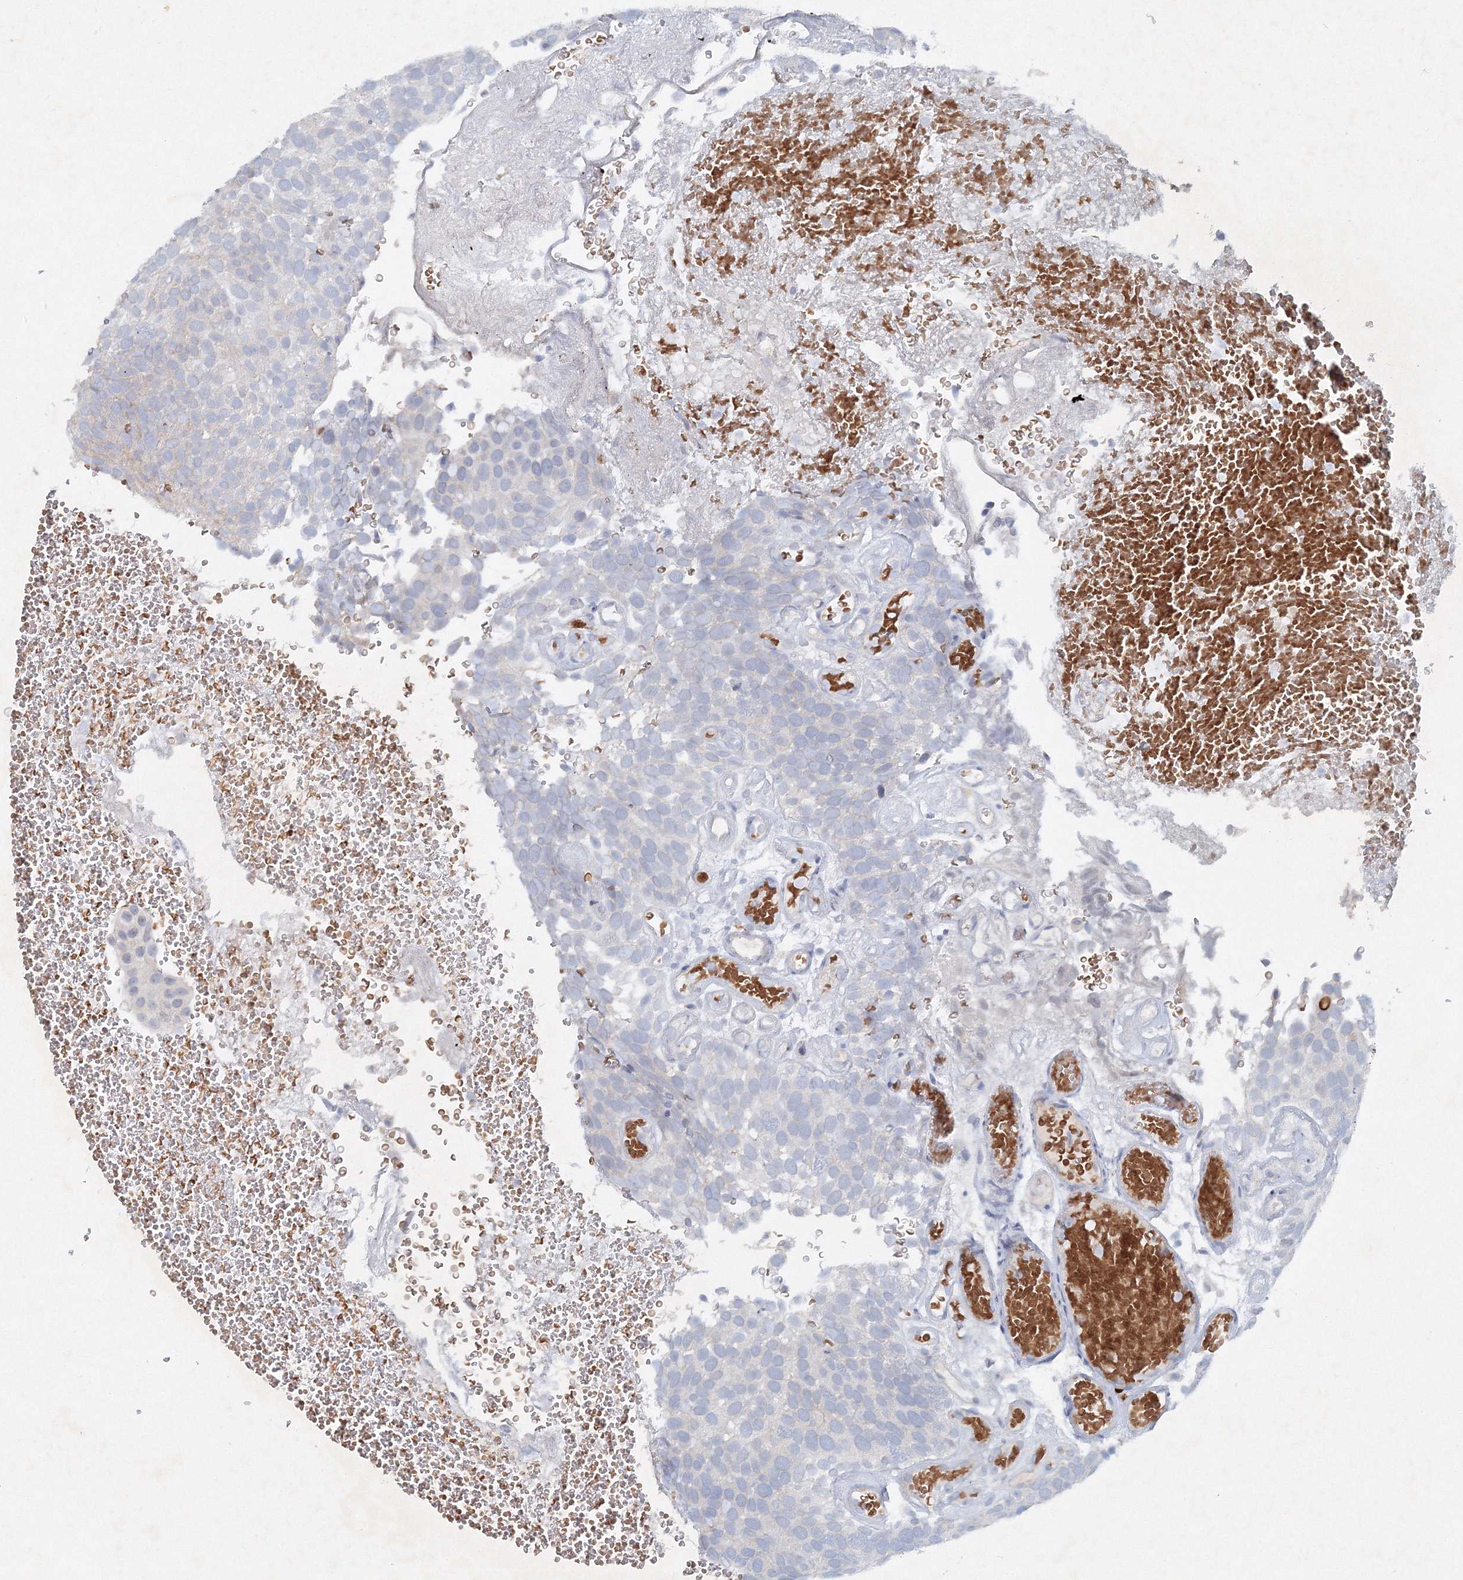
{"staining": {"intensity": "negative", "quantity": "none", "location": "none"}, "tissue": "urothelial cancer", "cell_type": "Tumor cells", "image_type": "cancer", "snomed": [{"axis": "morphology", "description": "Urothelial carcinoma, Low grade"}, {"axis": "topography", "description": "Urinary bladder"}], "caption": "Tumor cells are negative for brown protein staining in urothelial cancer.", "gene": "SH3BP5", "patient": {"sex": "male", "age": 78}}